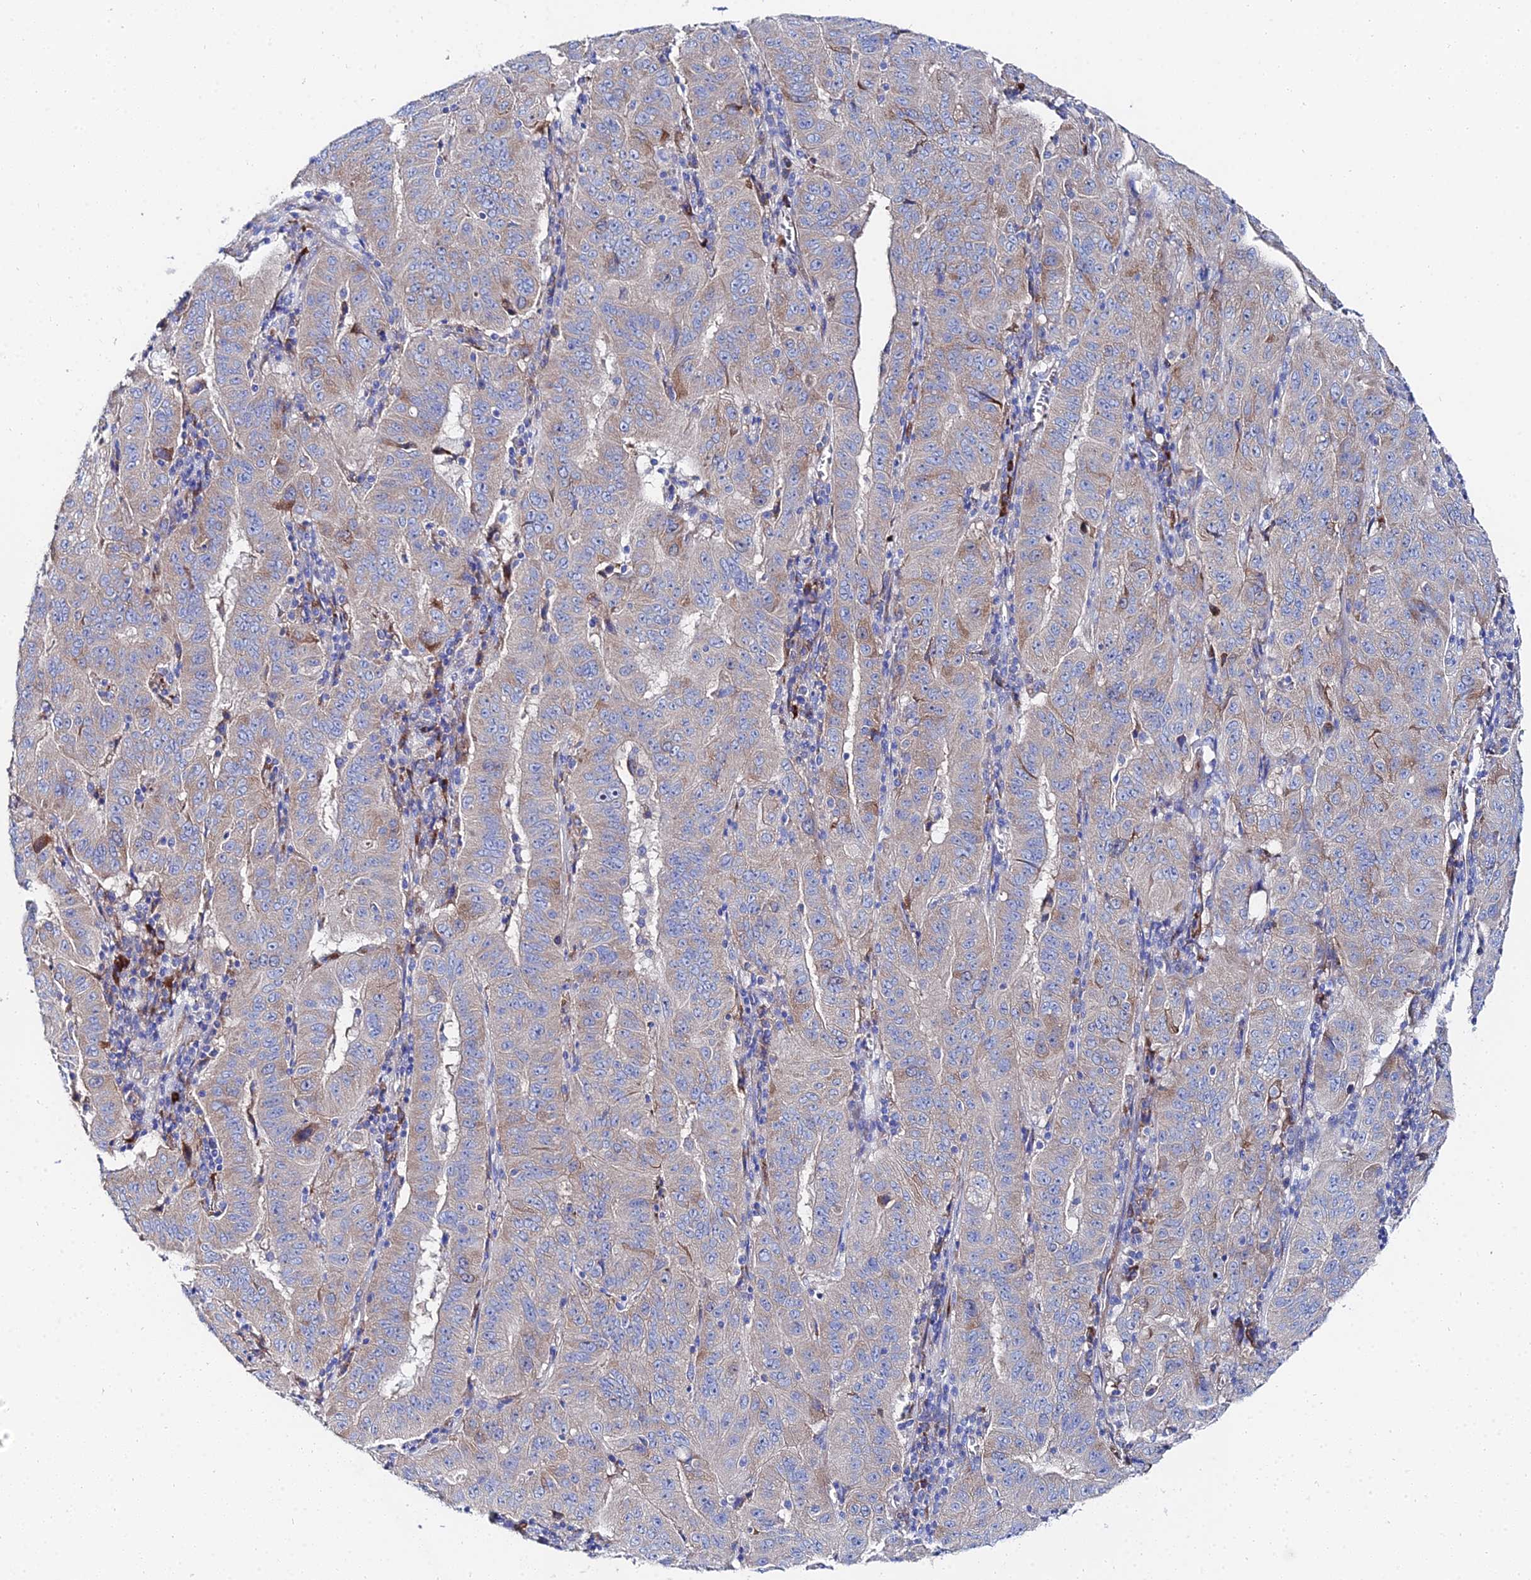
{"staining": {"intensity": "weak", "quantity": "25%-75%", "location": "cytoplasmic/membranous"}, "tissue": "pancreatic cancer", "cell_type": "Tumor cells", "image_type": "cancer", "snomed": [{"axis": "morphology", "description": "Adenocarcinoma, NOS"}, {"axis": "topography", "description": "Pancreas"}], "caption": "Weak cytoplasmic/membranous positivity for a protein is seen in approximately 25%-75% of tumor cells of pancreatic adenocarcinoma using immunohistochemistry (IHC).", "gene": "PTTG1", "patient": {"sex": "male", "age": 63}}